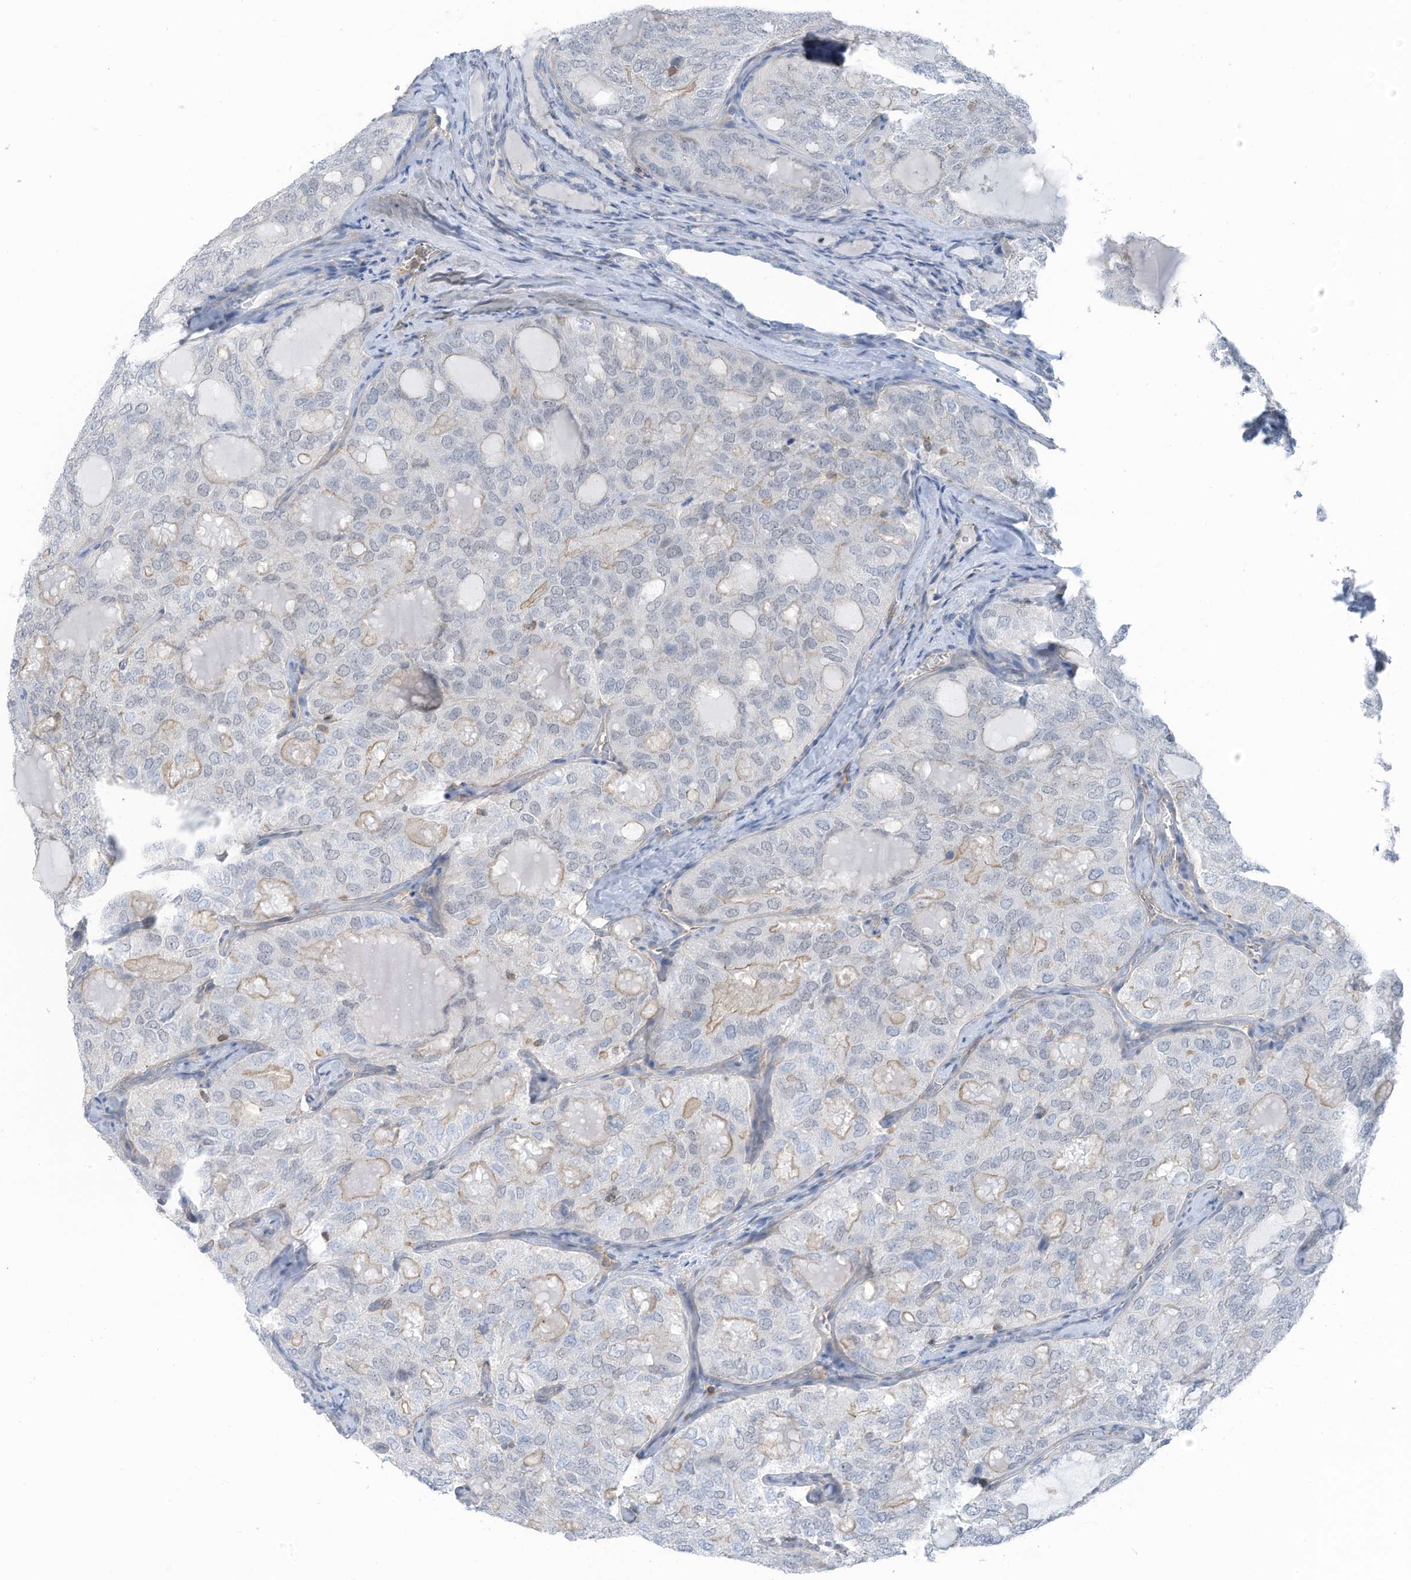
{"staining": {"intensity": "negative", "quantity": "none", "location": "none"}, "tissue": "thyroid cancer", "cell_type": "Tumor cells", "image_type": "cancer", "snomed": [{"axis": "morphology", "description": "Follicular adenoma carcinoma, NOS"}, {"axis": "topography", "description": "Thyroid gland"}], "caption": "Micrograph shows no protein positivity in tumor cells of follicular adenoma carcinoma (thyroid) tissue.", "gene": "ZNF846", "patient": {"sex": "male", "age": 75}}